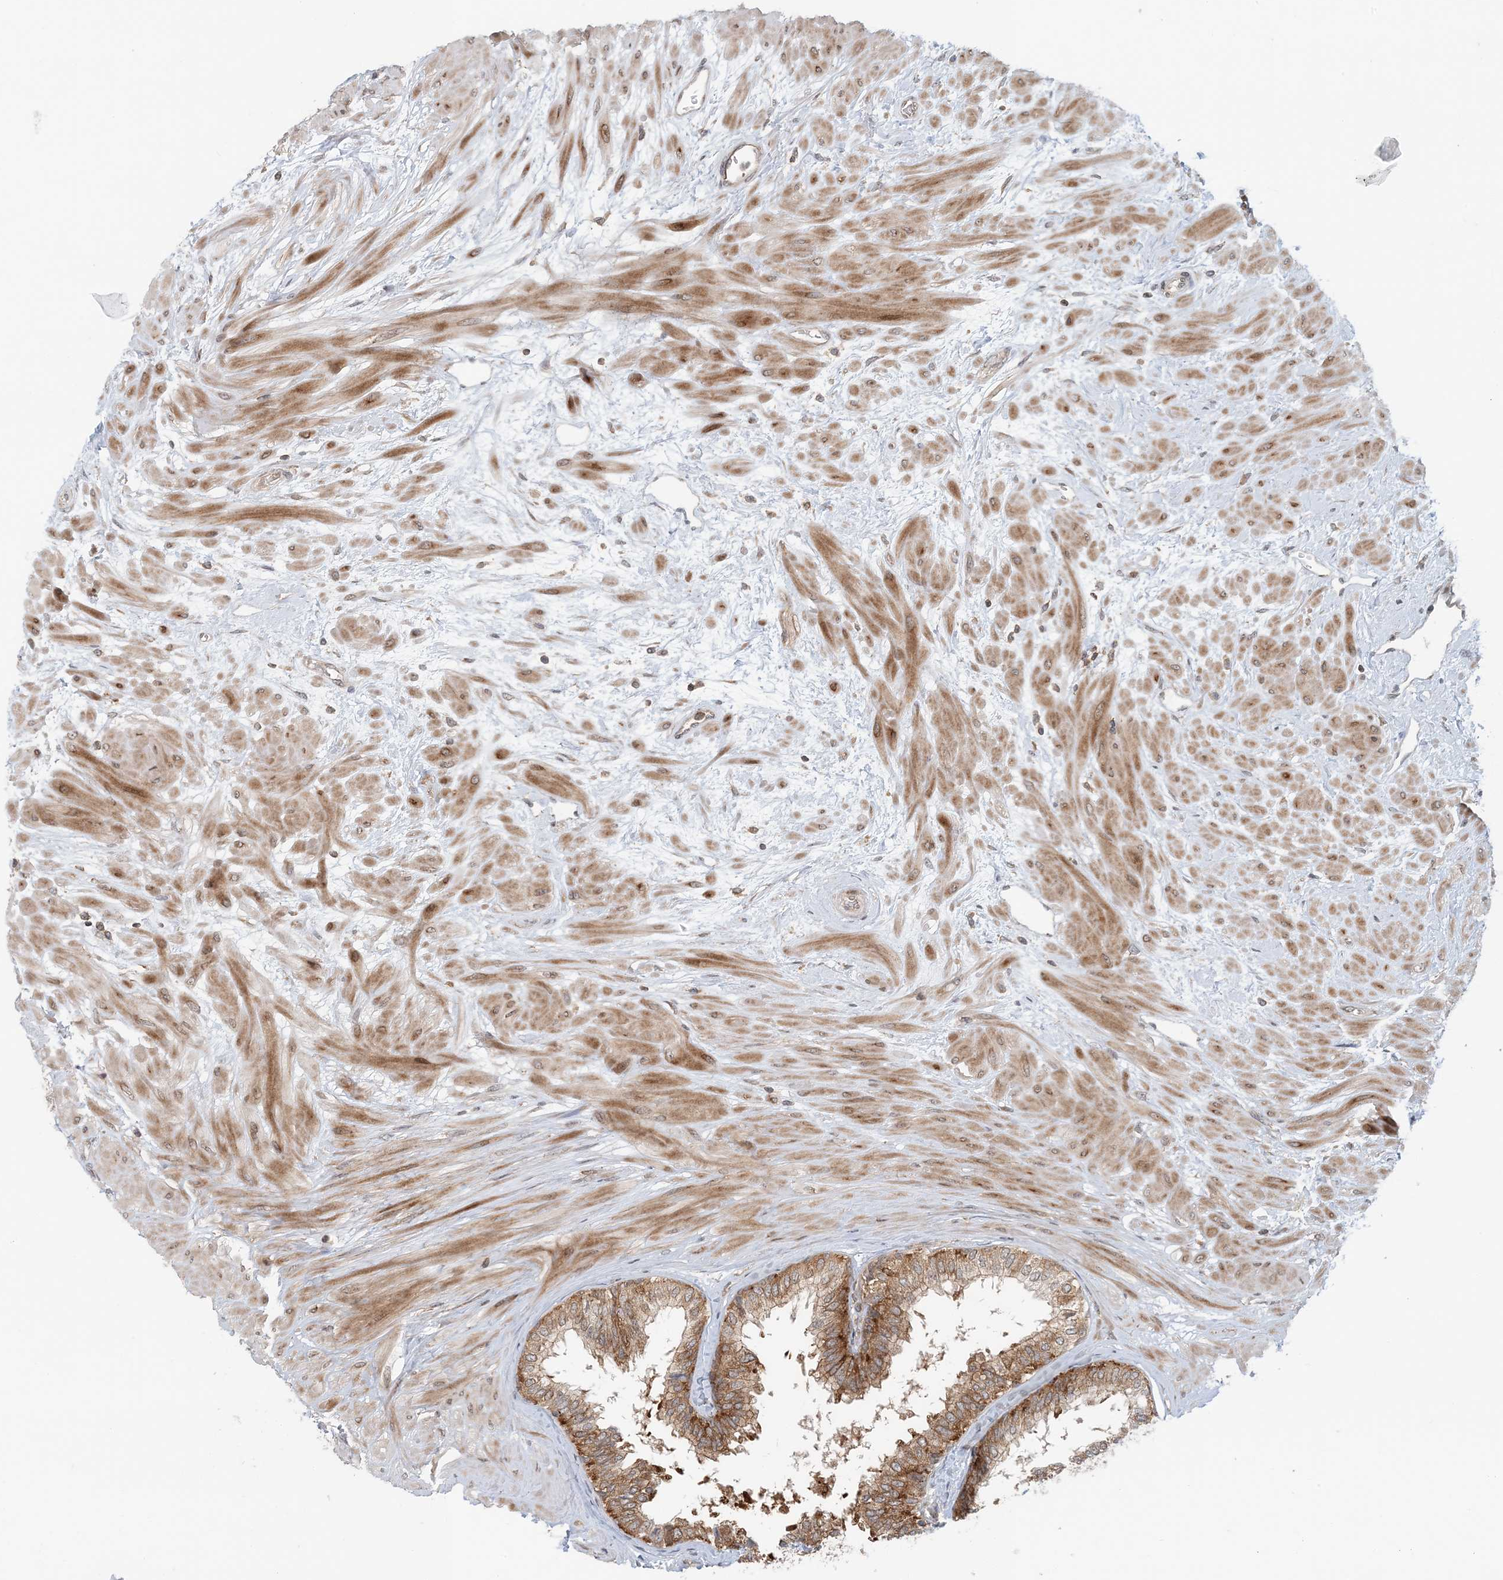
{"staining": {"intensity": "moderate", "quantity": ">75%", "location": "cytoplasmic/membranous"}, "tissue": "prostate", "cell_type": "Glandular cells", "image_type": "normal", "snomed": [{"axis": "morphology", "description": "Normal tissue, NOS"}, {"axis": "topography", "description": "Prostate"}], "caption": "This histopathology image shows immunohistochemistry staining of unremarkable prostate, with medium moderate cytoplasmic/membranous expression in approximately >75% of glandular cells.", "gene": "ATP13A2", "patient": {"sex": "male", "age": 48}}